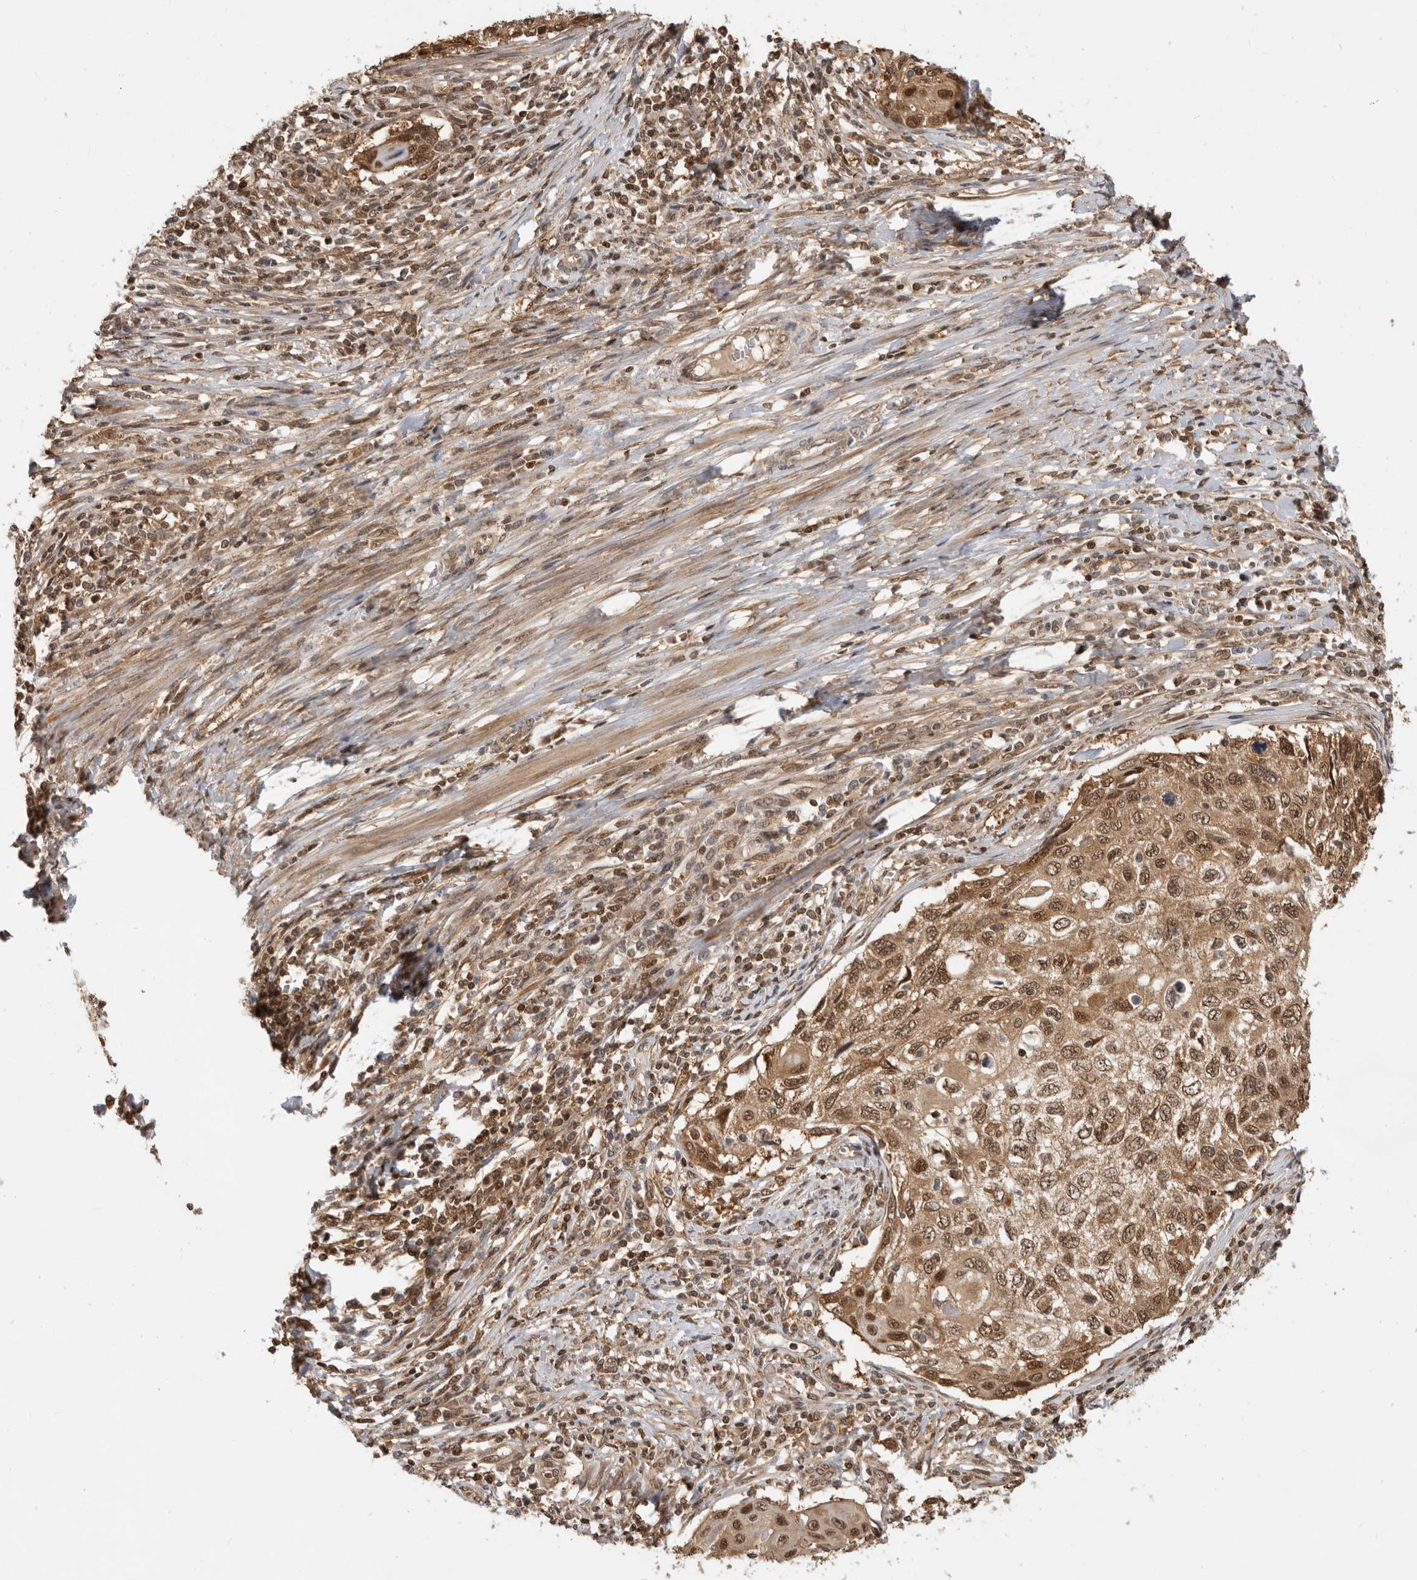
{"staining": {"intensity": "moderate", "quantity": ">75%", "location": "cytoplasmic/membranous,nuclear"}, "tissue": "cervical cancer", "cell_type": "Tumor cells", "image_type": "cancer", "snomed": [{"axis": "morphology", "description": "Squamous cell carcinoma, NOS"}, {"axis": "topography", "description": "Cervix"}], "caption": "Protein staining of squamous cell carcinoma (cervical) tissue exhibits moderate cytoplasmic/membranous and nuclear positivity in approximately >75% of tumor cells. (brown staining indicates protein expression, while blue staining denotes nuclei).", "gene": "ADPRS", "patient": {"sex": "female", "age": 70}}